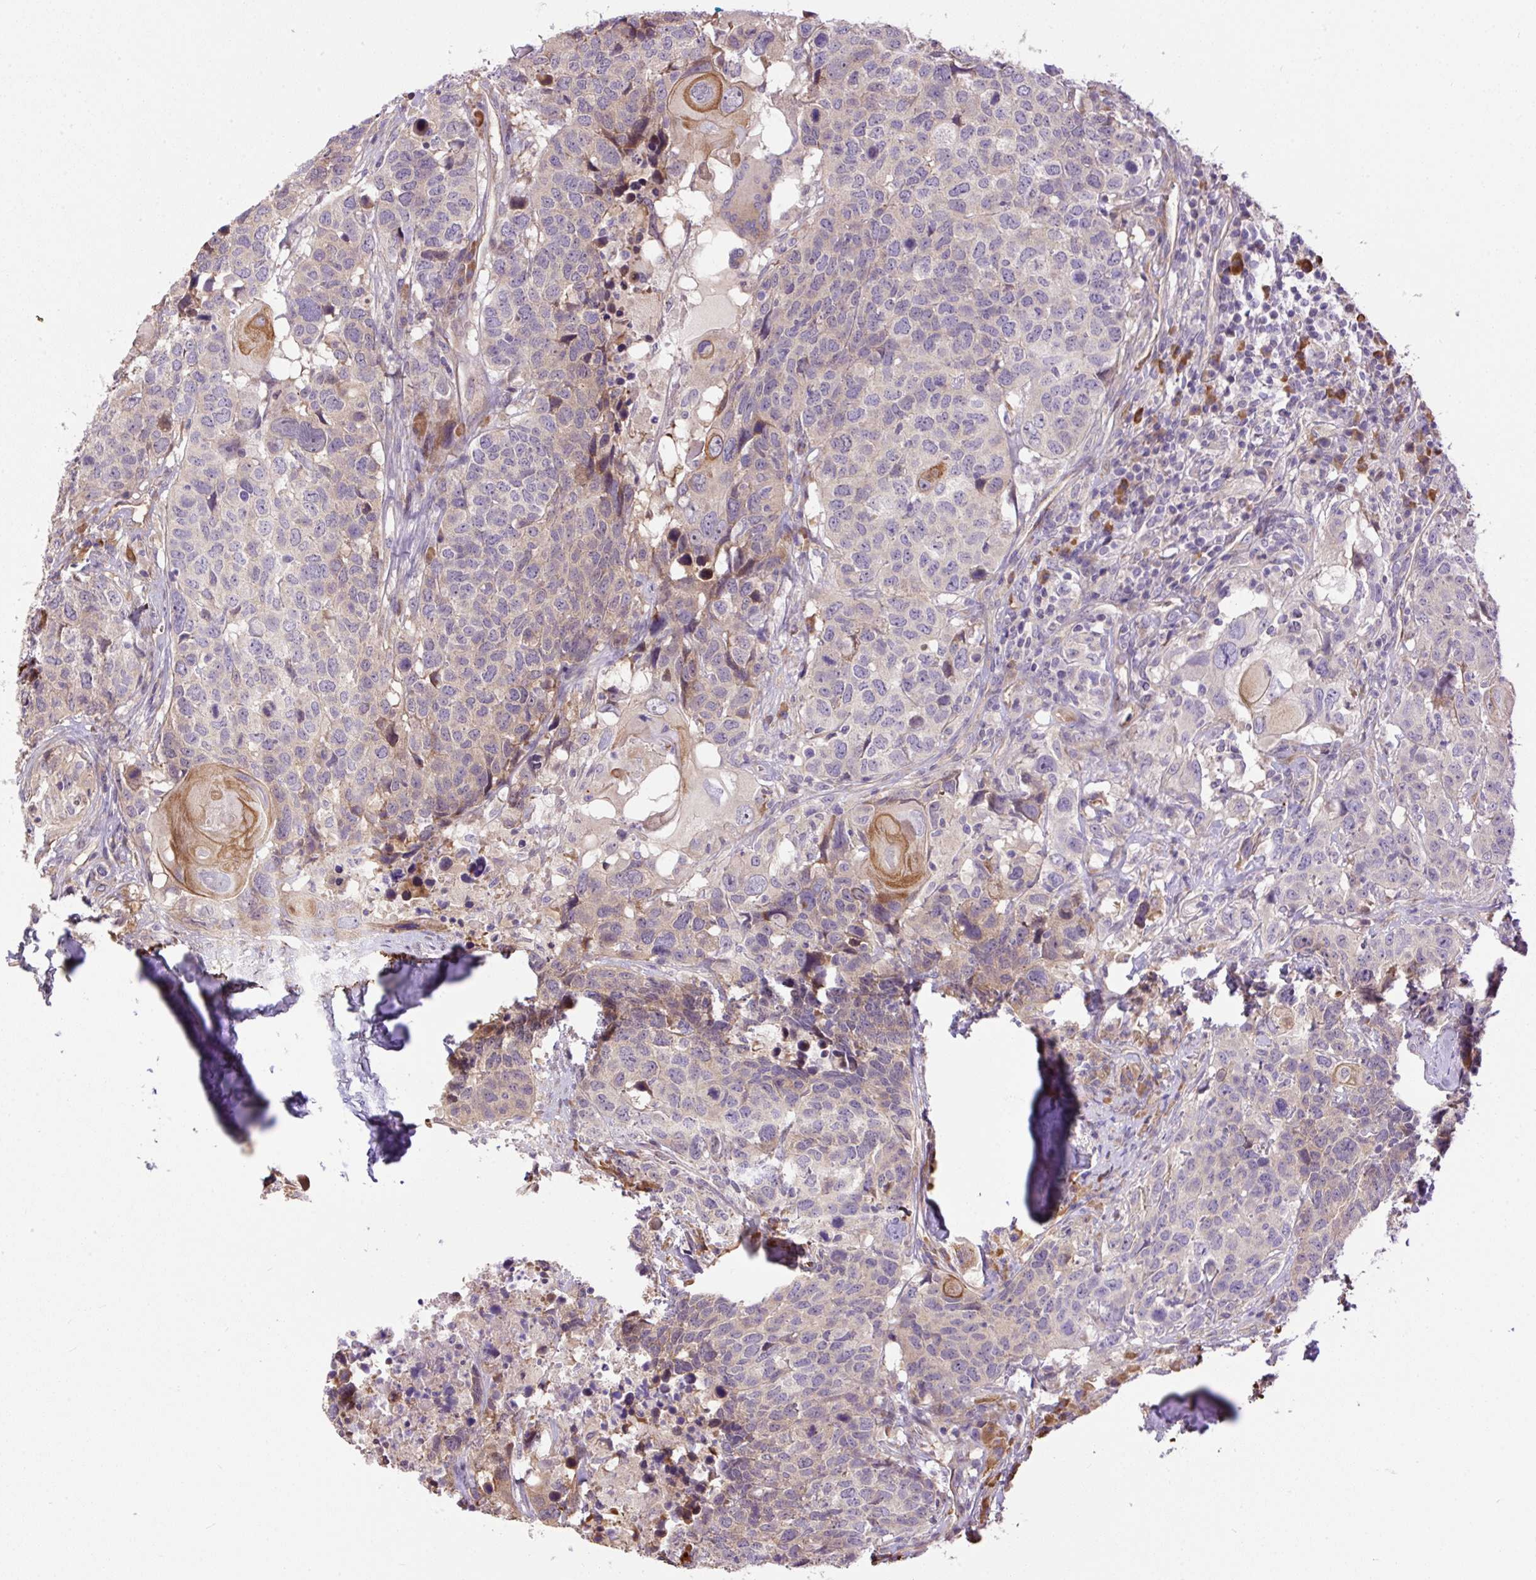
{"staining": {"intensity": "negative", "quantity": "none", "location": "none"}, "tissue": "head and neck cancer", "cell_type": "Tumor cells", "image_type": "cancer", "snomed": [{"axis": "morphology", "description": "Normal tissue, NOS"}, {"axis": "morphology", "description": "Squamous cell carcinoma, NOS"}, {"axis": "topography", "description": "Skeletal muscle"}, {"axis": "topography", "description": "Vascular tissue"}, {"axis": "topography", "description": "Peripheral nerve tissue"}, {"axis": "topography", "description": "Head-Neck"}], "caption": "A photomicrograph of squamous cell carcinoma (head and neck) stained for a protein exhibits no brown staining in tumor cells.", "gene": "PPME1", "patient": {"sex": "male", "age": 66}}